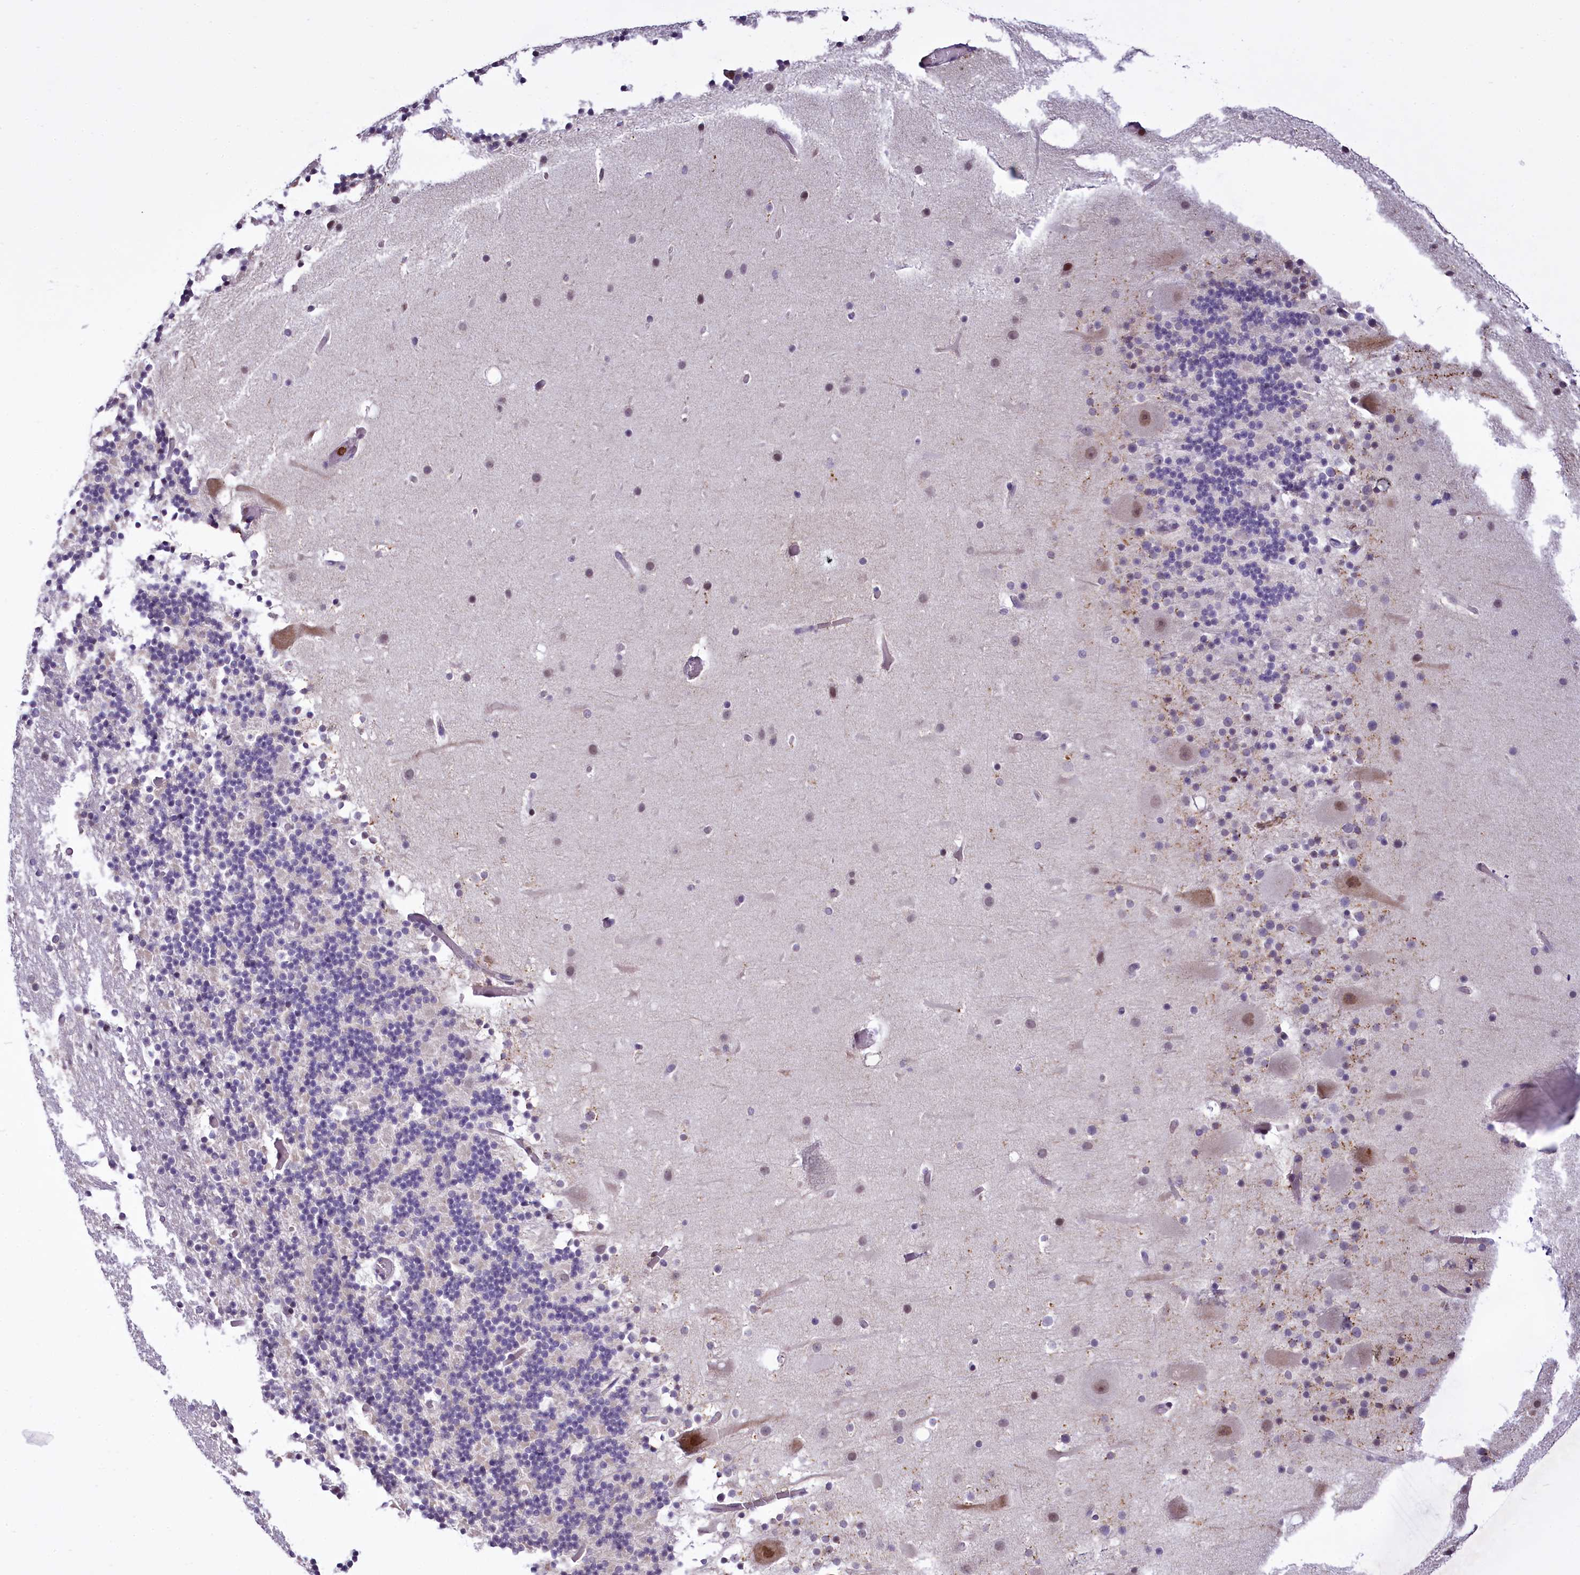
{"staining": {"intensity": "negative", "quantity": "none", "location": "none"}, "tissue": "cerebellum", "cell_type": "Cells in granular layer", "image_type": "normal", "snomed": [{"axis": "morphology", "description": "Normal tissue, NOS"}, {"axis": "topography", "description": "Cerebellum"}], "caption": "An immunohistochemistry (IHC) micrograph of unremarkable cerebellum is shown. There is no staining in cells in granular layer of cerebellum.", "gene": "BANK1", "patient": {"sex": "male", "age": 57}}